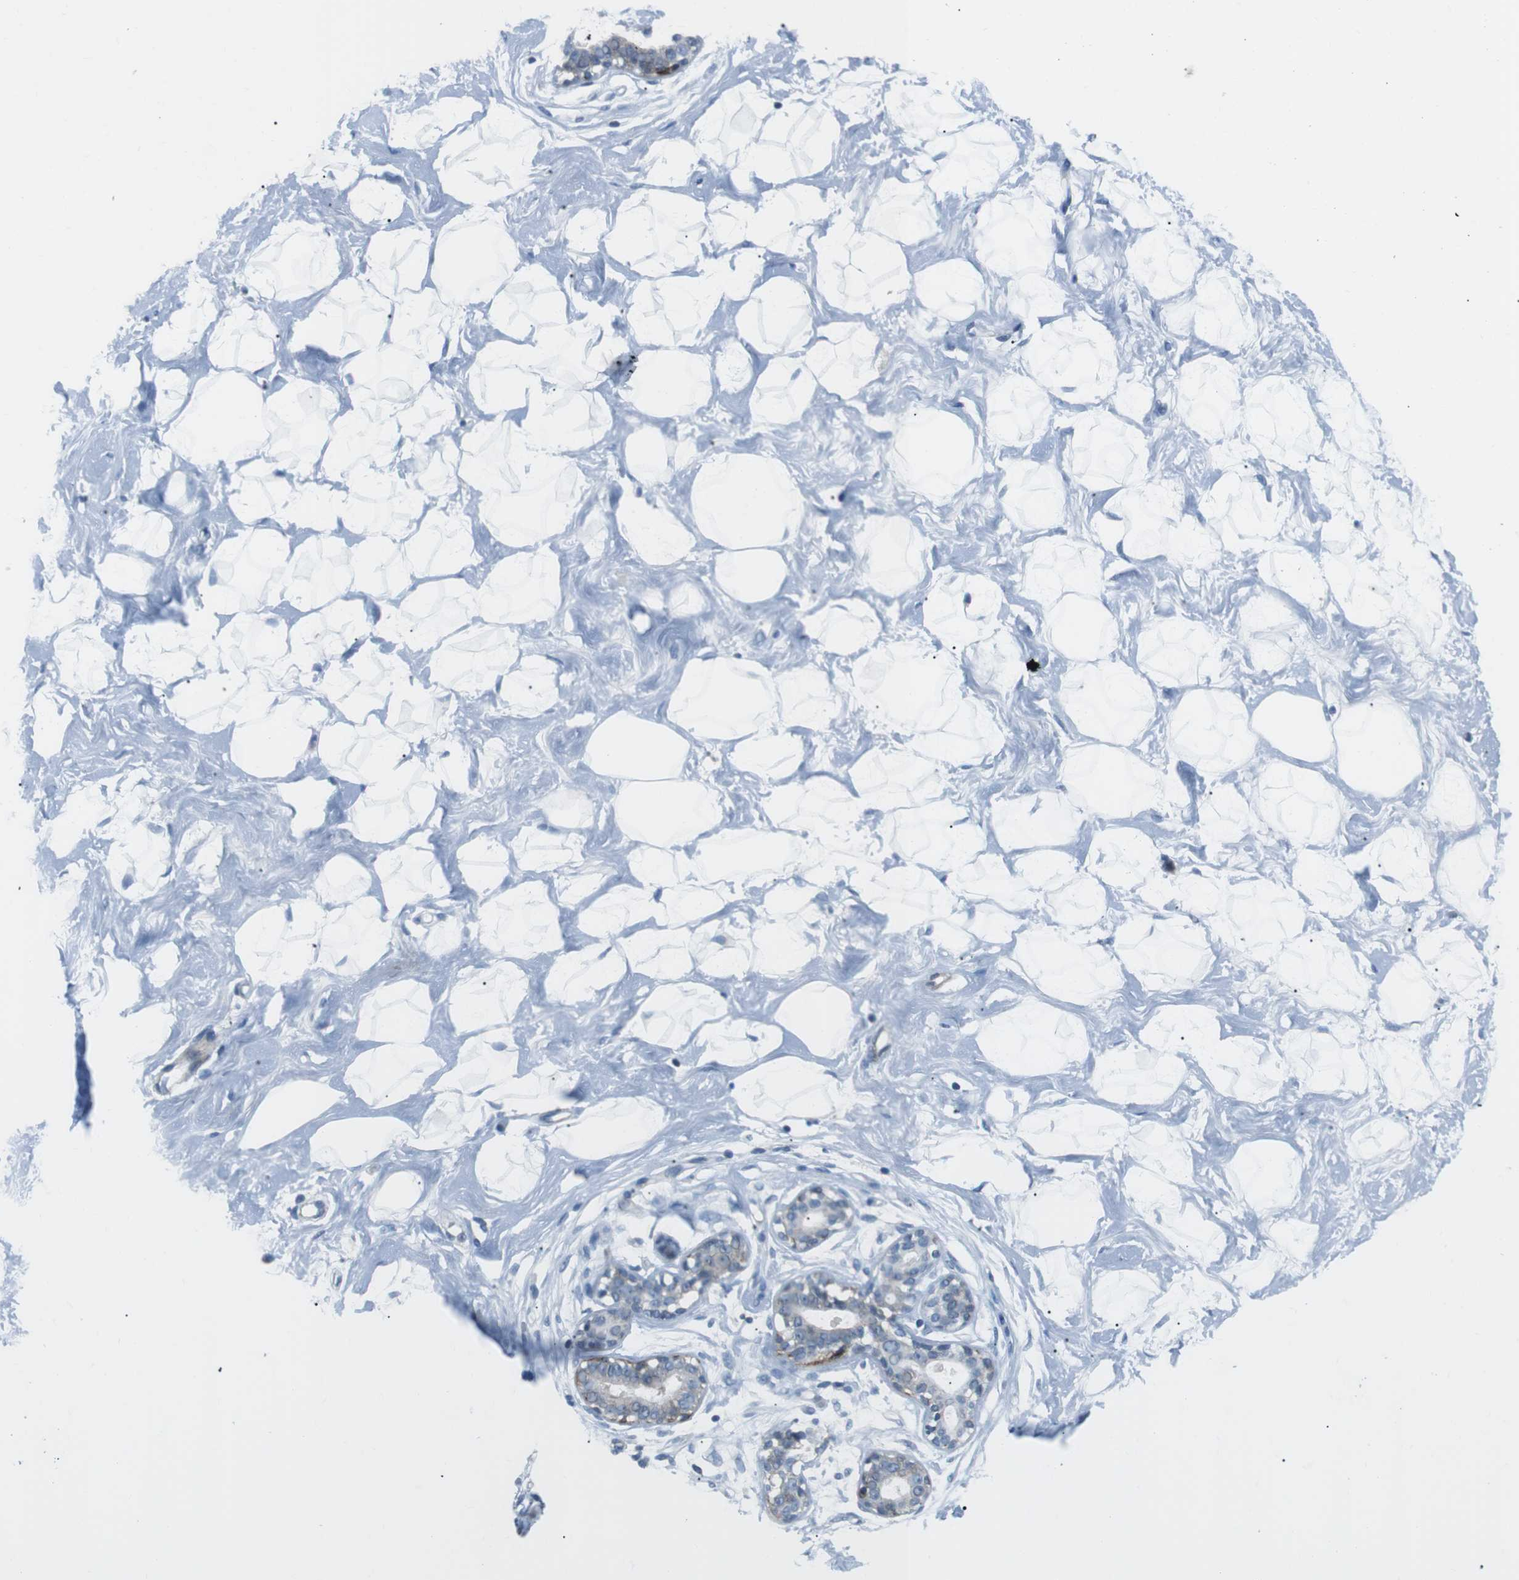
{"staining": {"intensity": "negative", "quantity": "none", "location": "none"}, "tissue": "breast", "cell_type": "Adipocytes", "image_type": "normal", "snomed": [{"axis": "morphology", "description": "Normal tissue, NOS"}, {"axis": "topography", "description": "Breast"}], "caption": "IHC photomicrograph of normal human breast stained for a protein (brown), which shows no expression in adipocytes.", "gene": "ARVCF", "patient": {"sex": "female", "age": 23}}